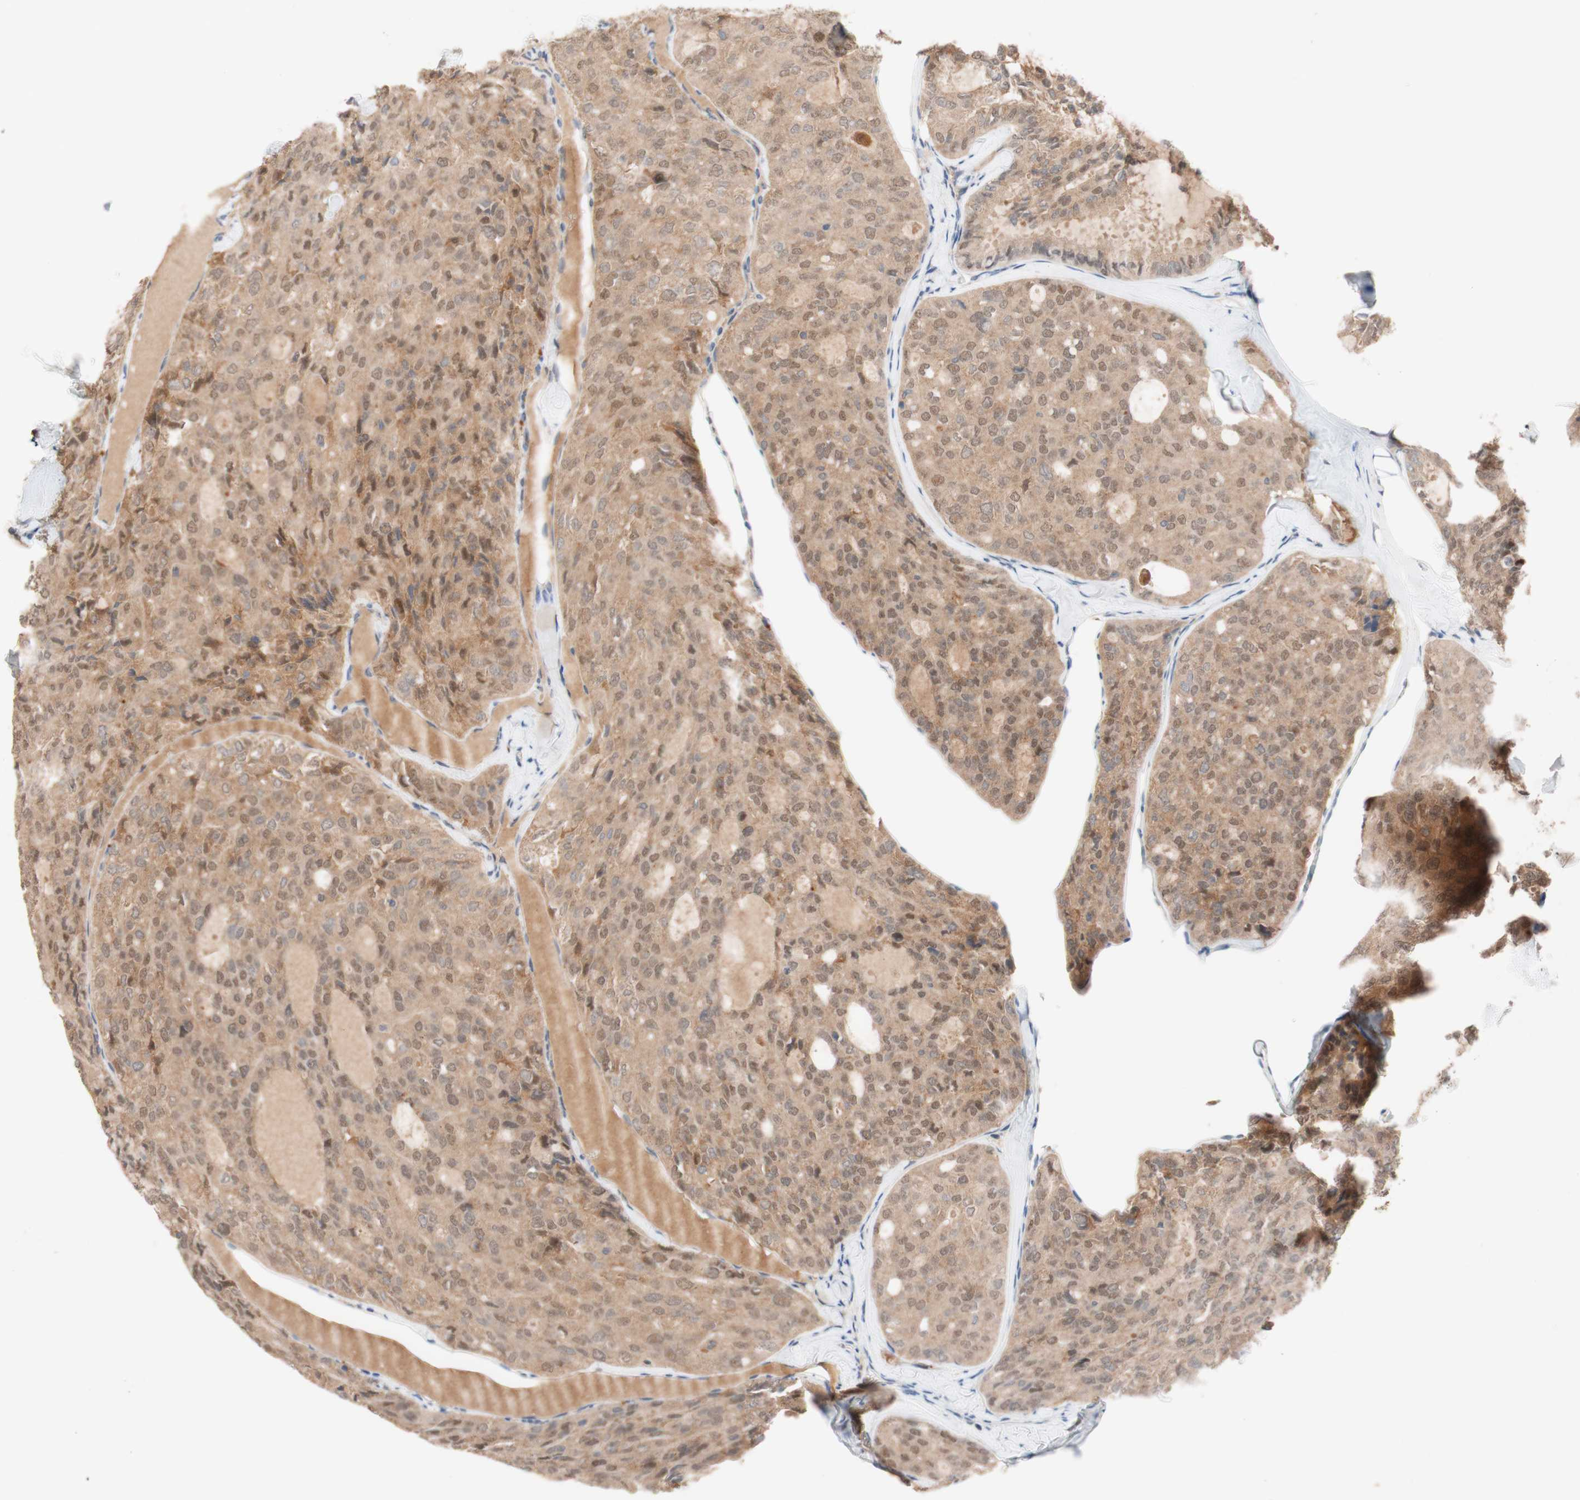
{"staining": {"intensity": "moderate", "quantity": ">75%", "location": "cytoplasmic/membranous,nuclear"}, "tissue": "thyroid cancer", "cell_type": "Tumor cells", "image_type": "cancer", "snomed": [{"axis": "morphology", "description": "Follicular adenoma carcinoma, NOS"}, {"axis": "topography", "description": "Thyroid gland"}], "caption": "Immunohistochemistry (IHC) of human thyroid cancer (follicular adenoma carcinoma) shows medium levels of moderate cytoplasmic/membranous and nuclear expression in approximately >75% of tumor cells.", "gene": "PEX2", "patient": {"sex": "male", "age": 75}}